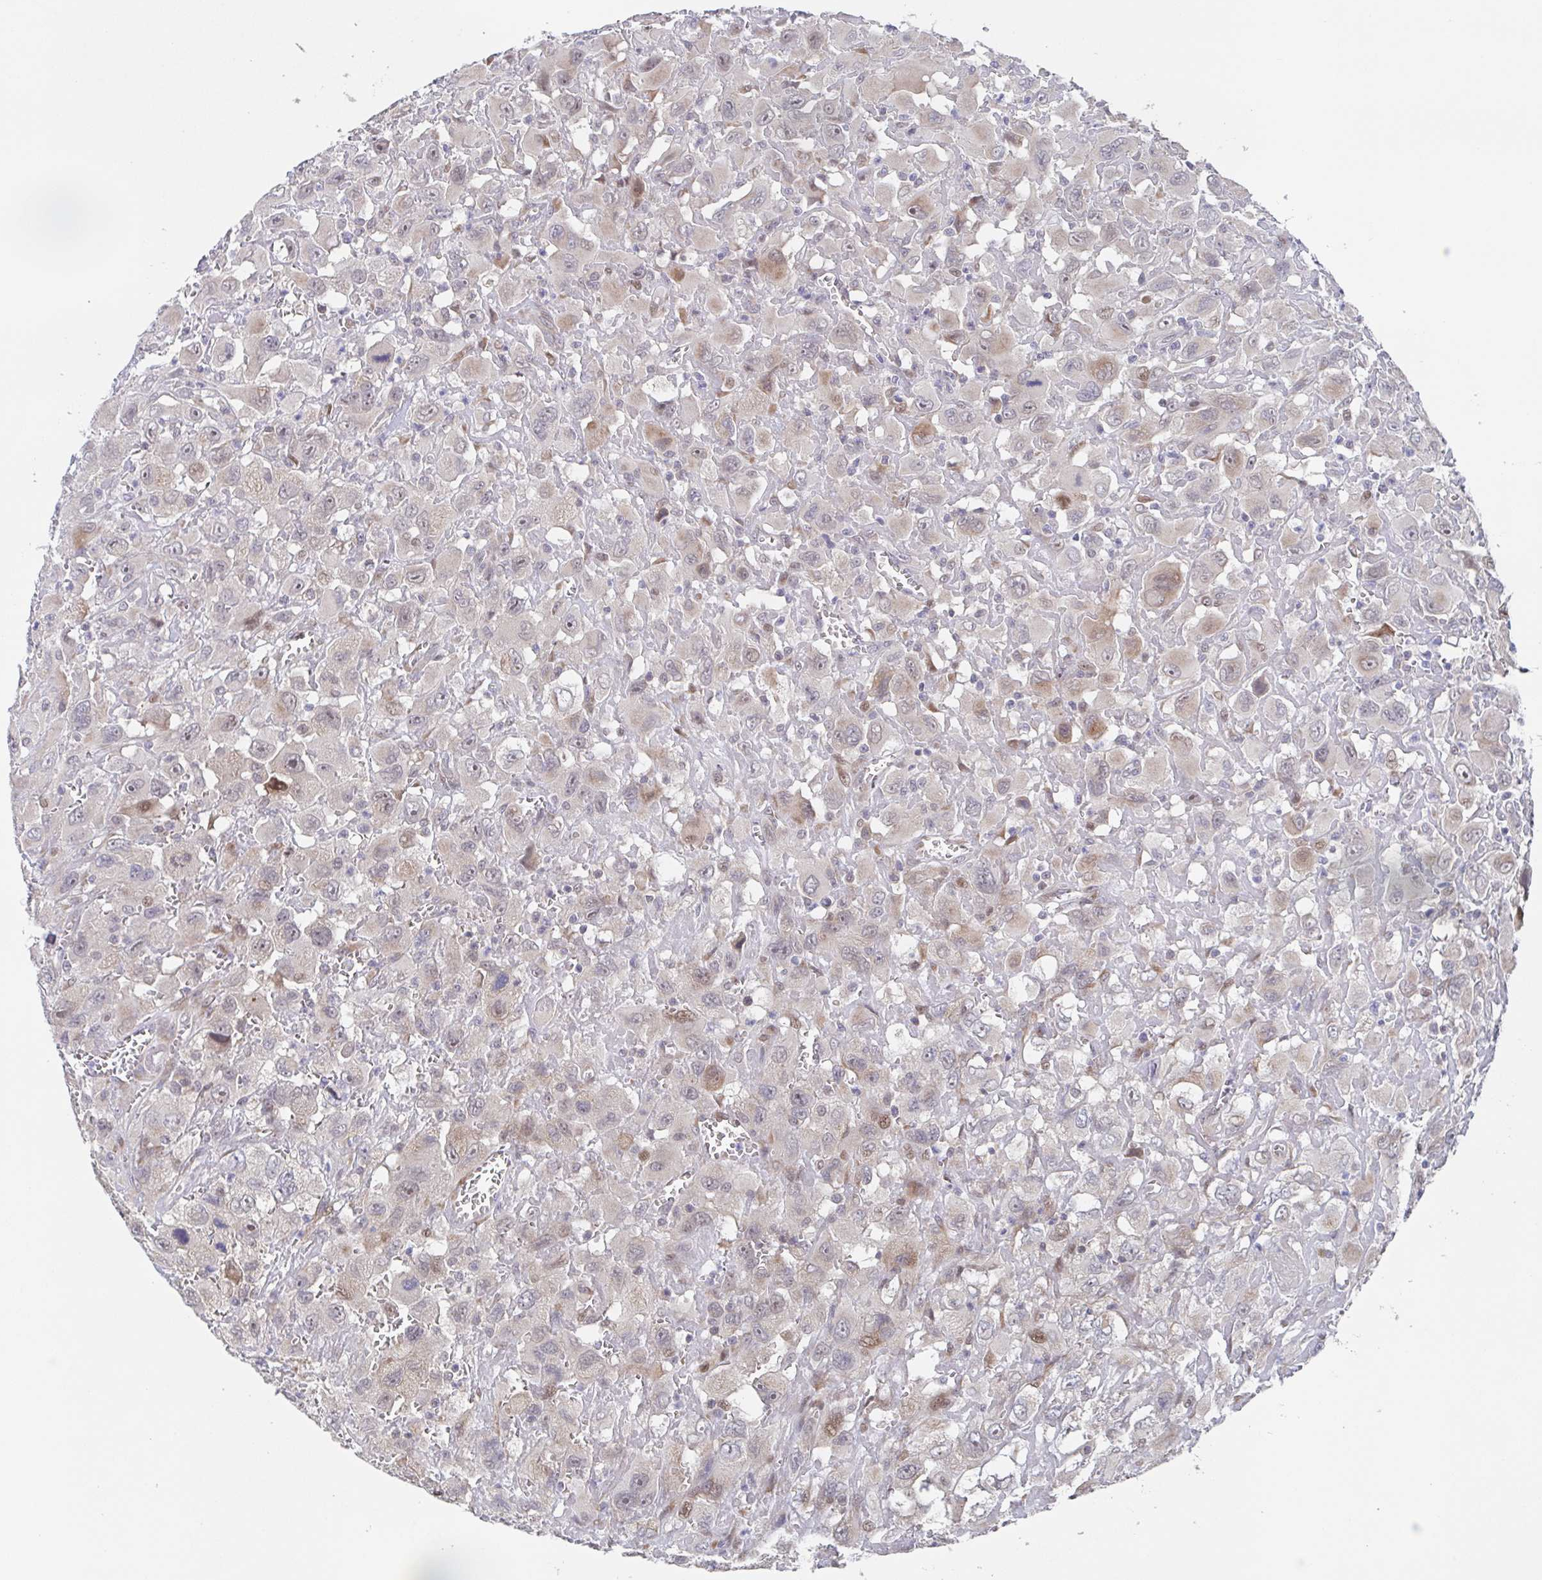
{"staining": {"intensity": "weak", "quantity": "<25%", "location": "cytoplasmic/membranous,nuclear"}, "tissue": "head and neck cancer", "cell_type": "Tumor cells", "image_type": "cancer", "snomed": [{"axis": "morphology", "description": "Squamous cell carcinoma, NOS"}, {"axis": "morphology", "description": "Squamous cell carcinoma, metastatic, NOS"}, {"axis": "topography", "description": "Oral tissue"}, {"axis": "topography", "description": "Head-Neck"}], "caption": "IHC histopathology image of metastatic squamous cell carcinoma (head and neck) stained for a protein (brown), which shows no staining in tumor cells.", "gene": "POU2F3", "patient": {"sex": "female", "age": 85}}